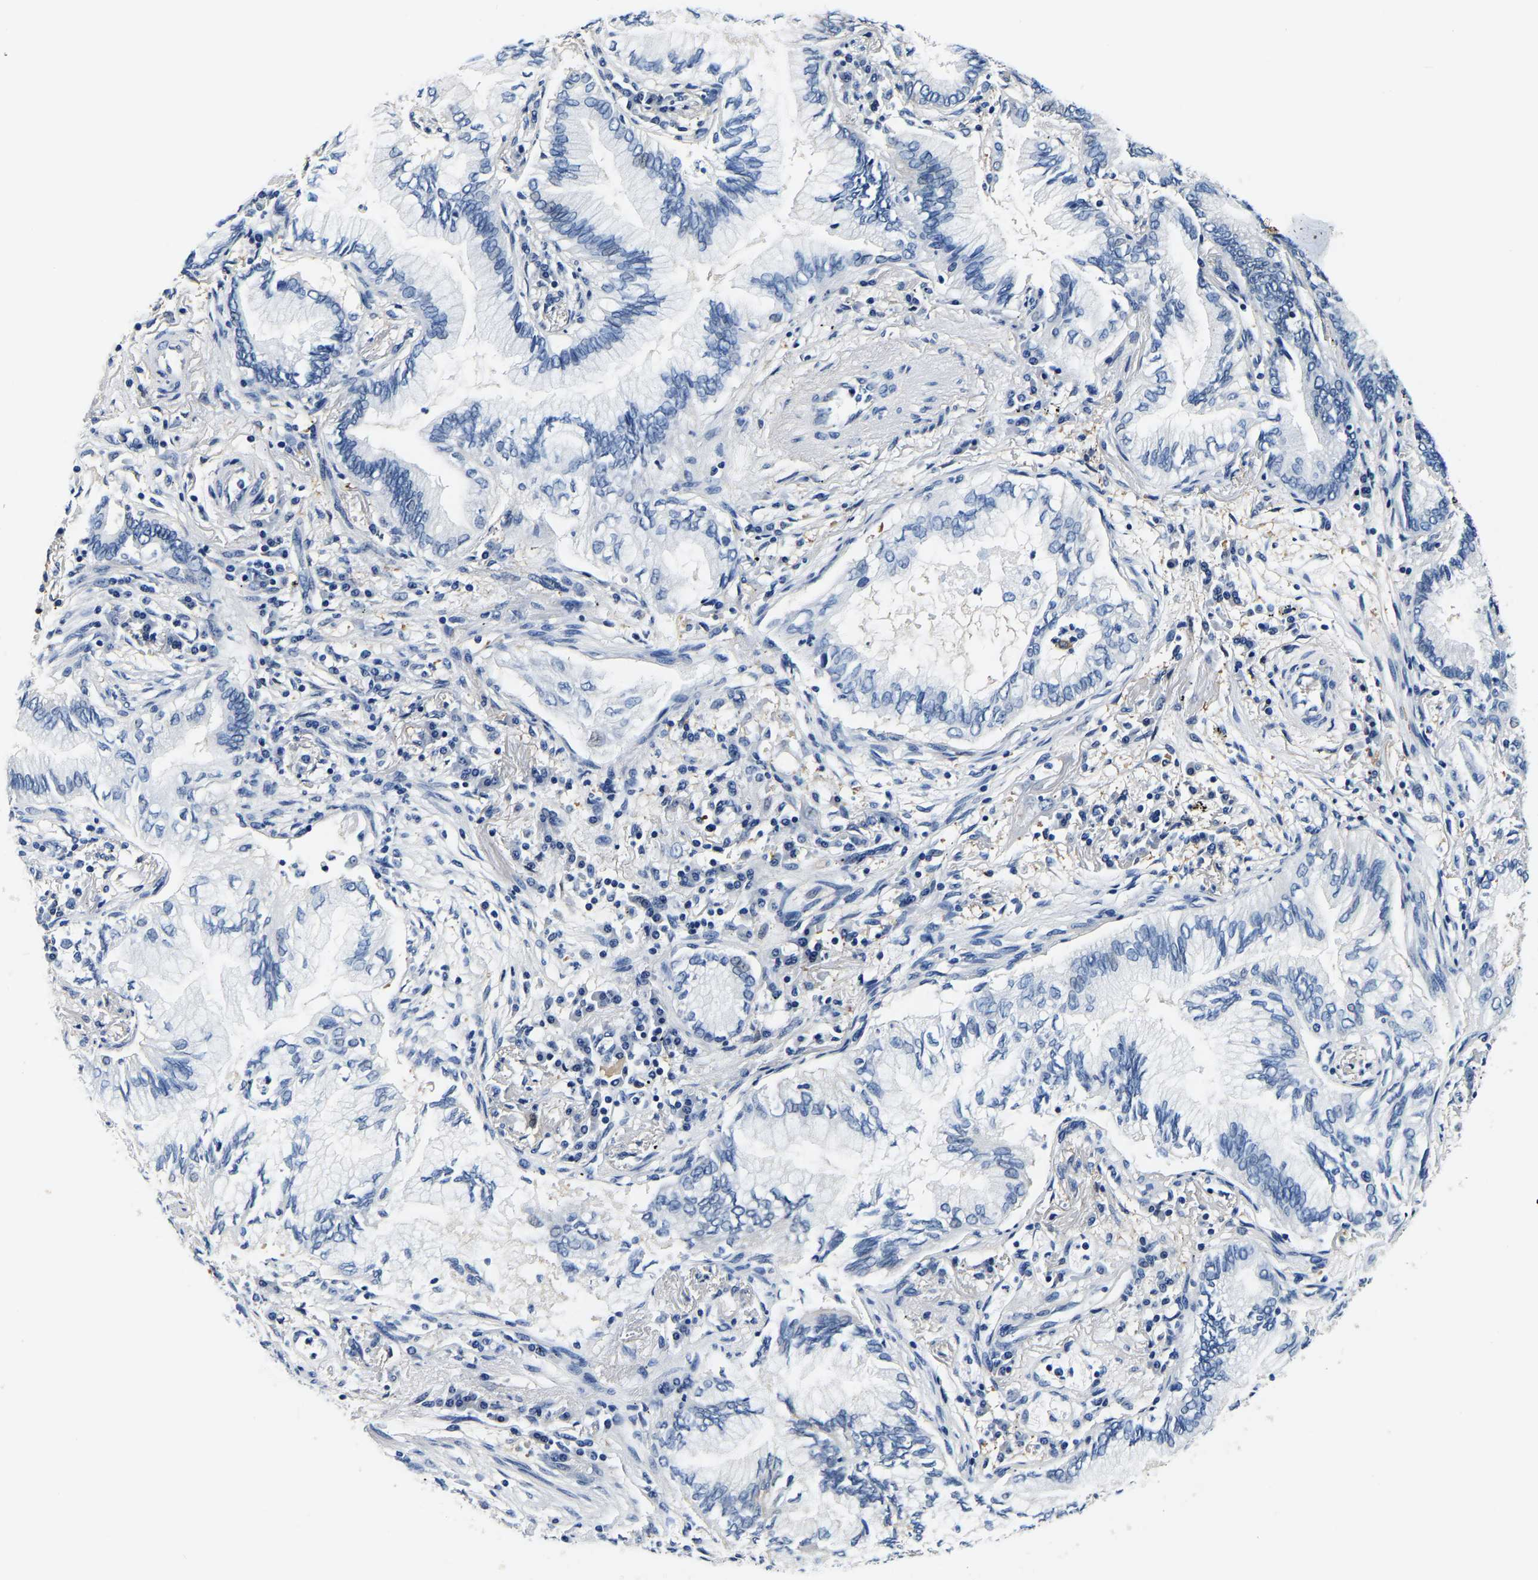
{"staining": {"intensity": "negative", "quantity": "none", "location": "none"}, "tissue": "lung cancer", "cell_type": "Tumor cells", "image_type": "cancer", "snomed": [{"axis": "morphology", "description": "Normal tissue, NOS"}, {"axis": "morphology", "description": "Adenocarcinoma, NOS"}, {"axis": "topography", "description": "Bronchus"}, {"axis": "topography", "description": "Lung"}], "caption": "A high-resolution image shows immunohistochemistry staining of adenocarcinoma (lung), which reveals no significant positivity in tumor cells.", "gene": "ACO1", "patient": {"sex": "female", "age": 70}}